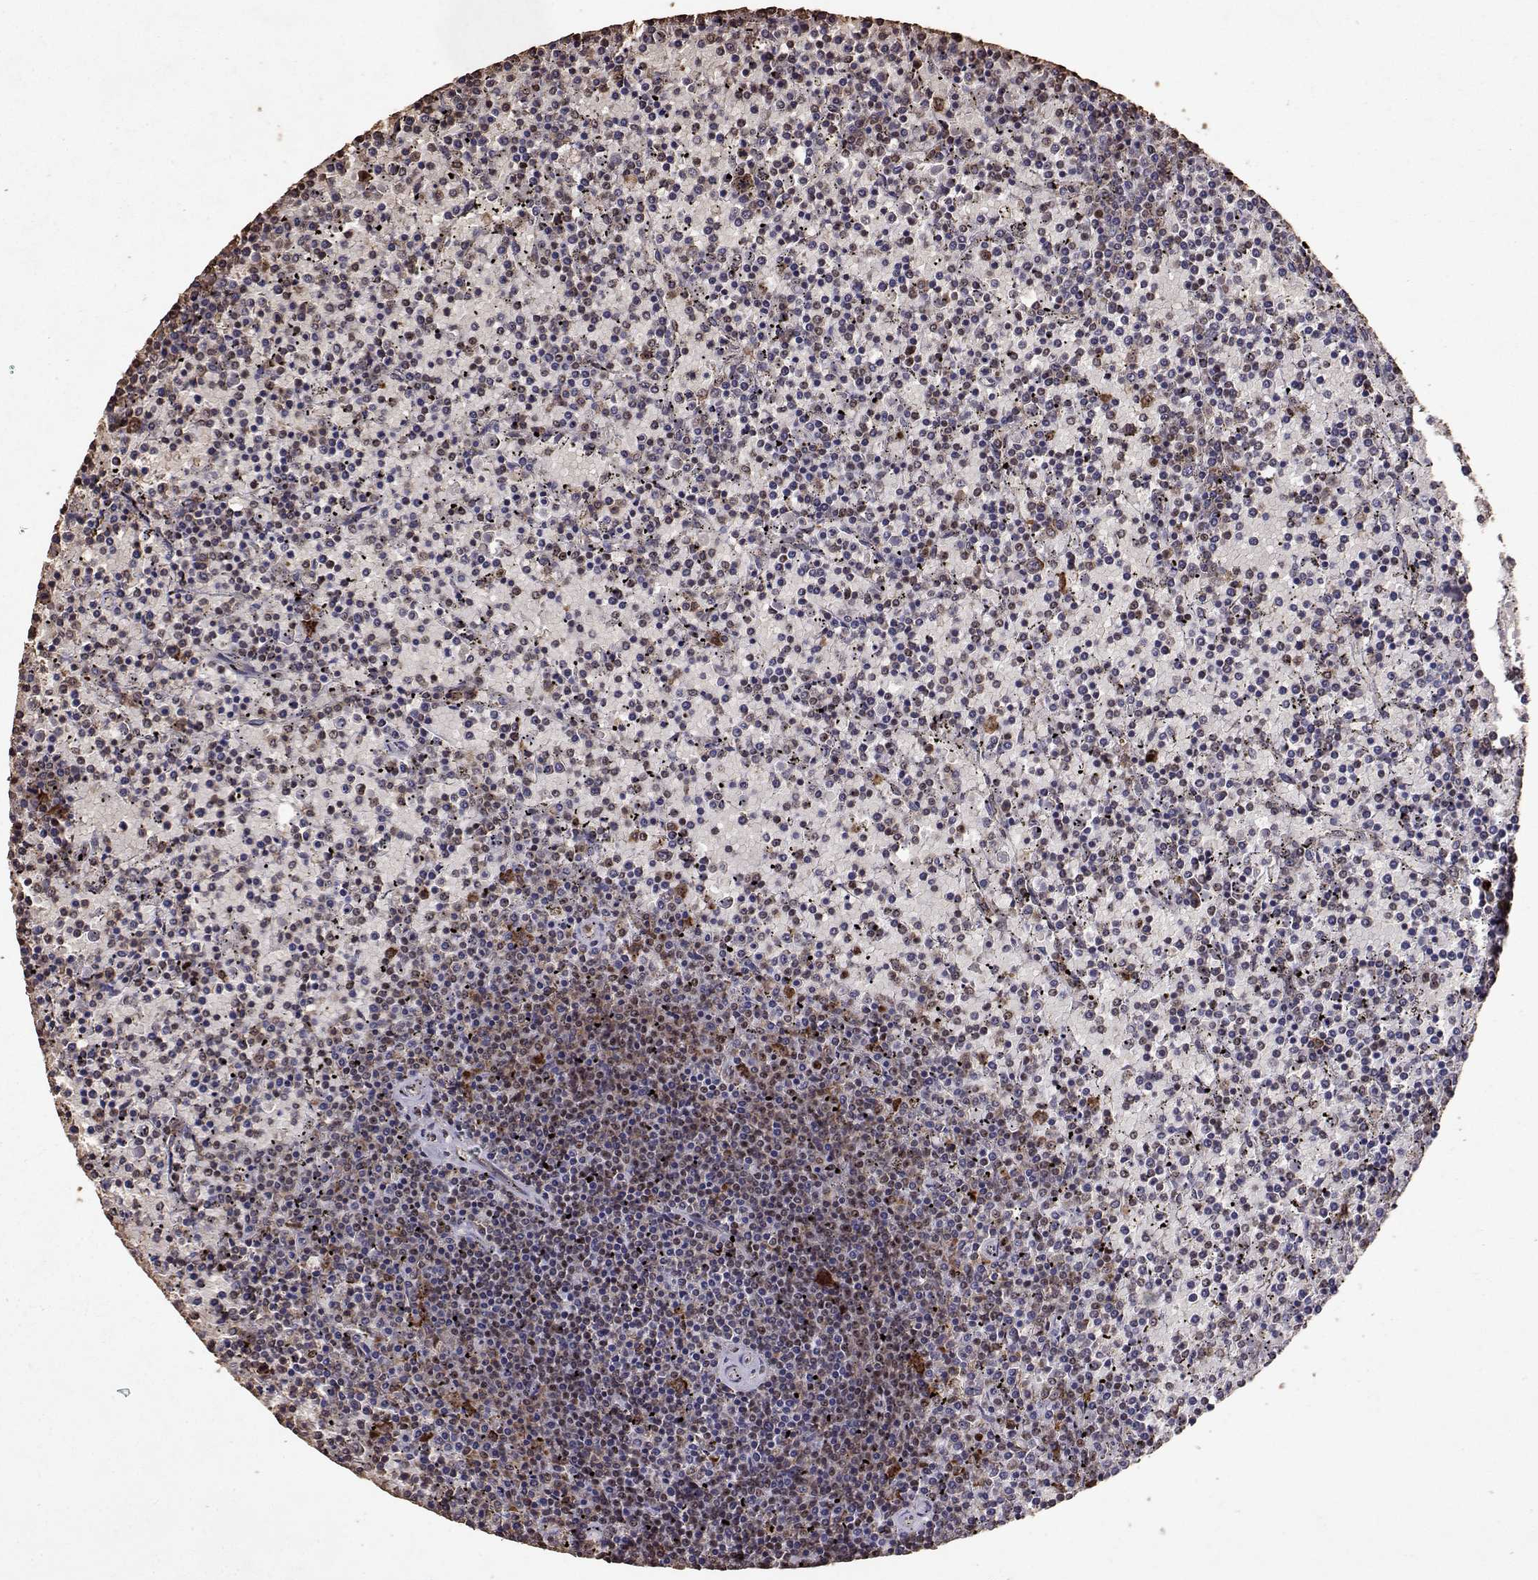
{"staining": {"intensity": "moderate", "quantity": "25%-75%", "location": "nuclear"}, "tissue": "lymphoma", "cell_type": "Tumor cells", "image_type": "cancer", "snomed": [{"axis": "morphology", "description": "Malignant lymphoma, non-Hodgkin's type, Low grade"}, {"axis": "topography", "description": "Spleen"}], "caption": "Moderate nuclear expression for a protein is present in about 25%-75% of tumor cells of lymphoma using IHC.", "gene": "TOE1", "patient": {"sex": "female", "age": 77}}